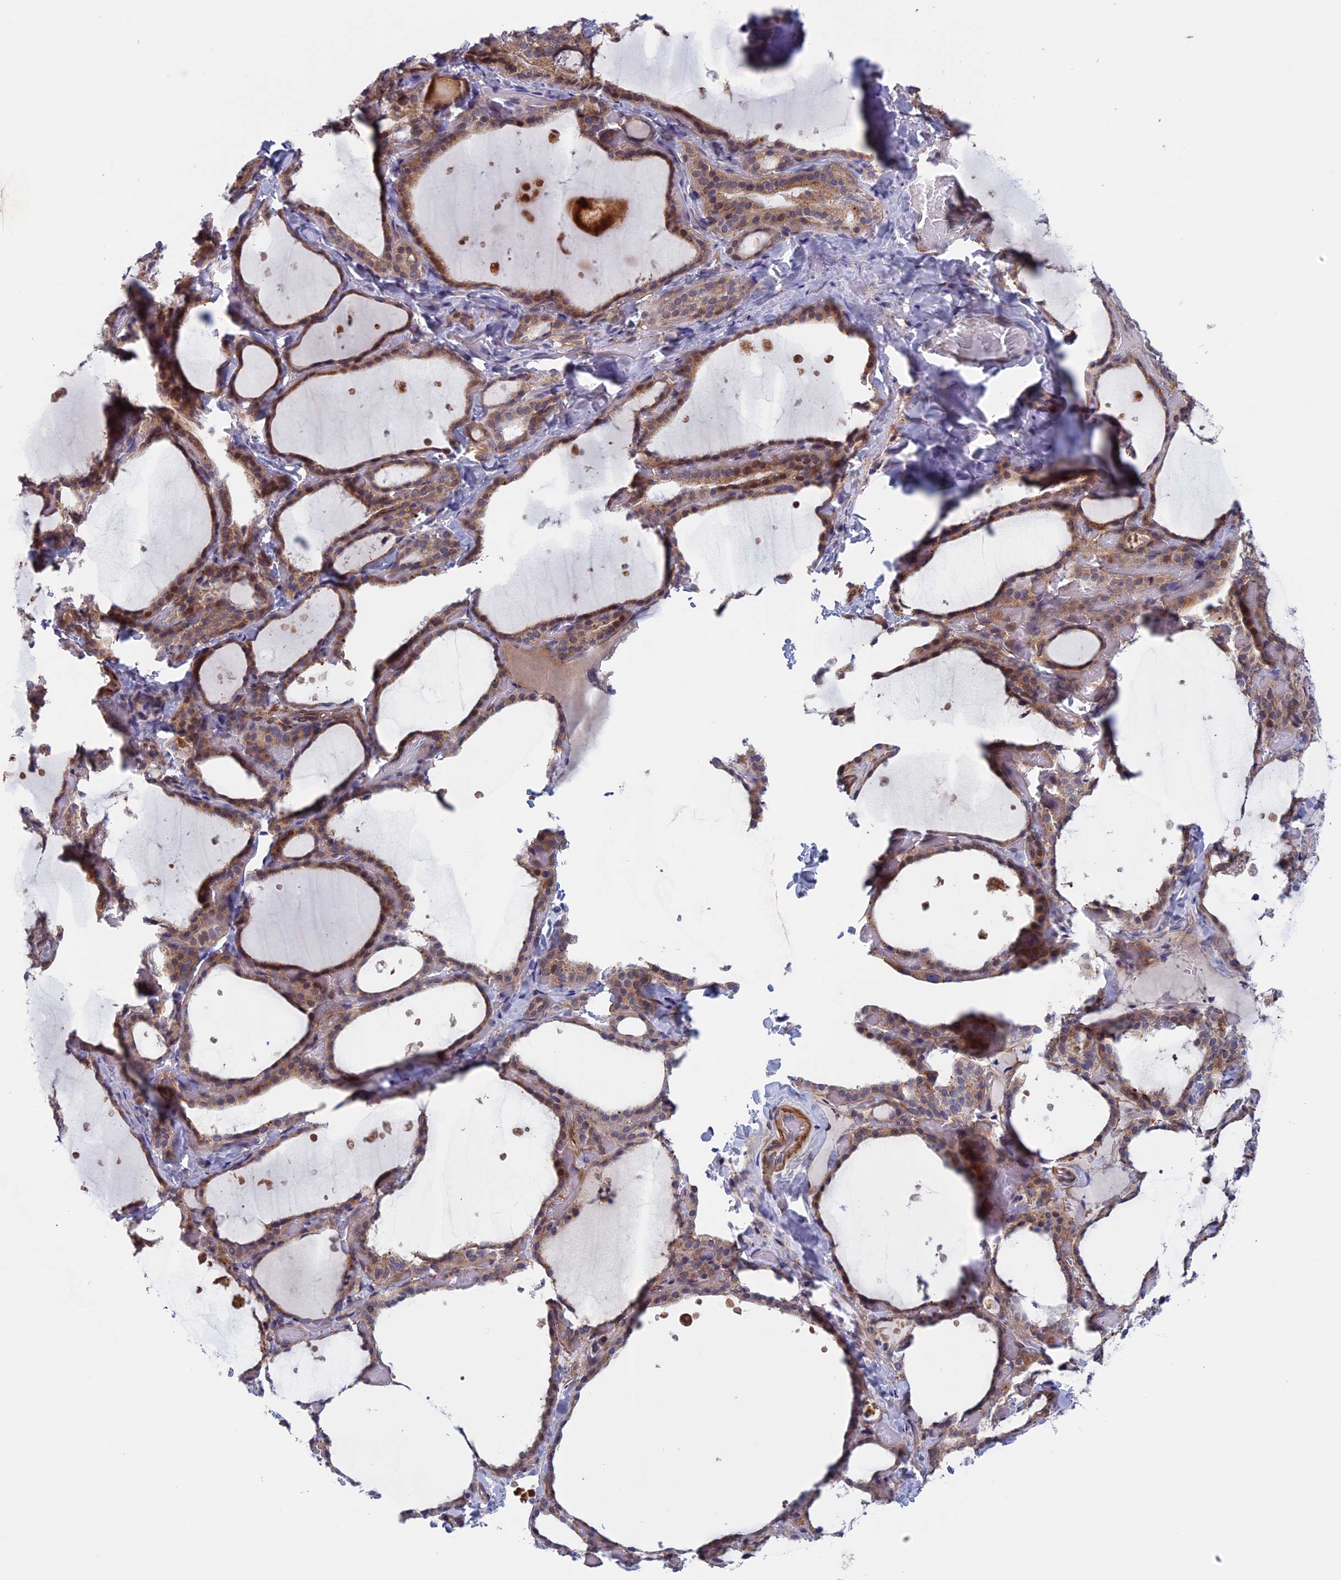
{"staining": {"intensity": "weak", "quantity": ">75%", "location": "cytoplasmic/membranous"}, "tissue": "thyroid gland", "cell_type": "Glandular cells", "image_type": "normal", "snomed": [{"axis": "morphology", "description": "Normal tissue, NOS"}, {"axis": "topography", "description": "Thyroid gland"}], "caption": "Thyroid gland stained for a protein (brown) displays weak cytoplasmic/membranous positive expression in approximately >75% of glandular cells.", "gene": "FADS1", "patient": {"sex": "female", "age": 44}}